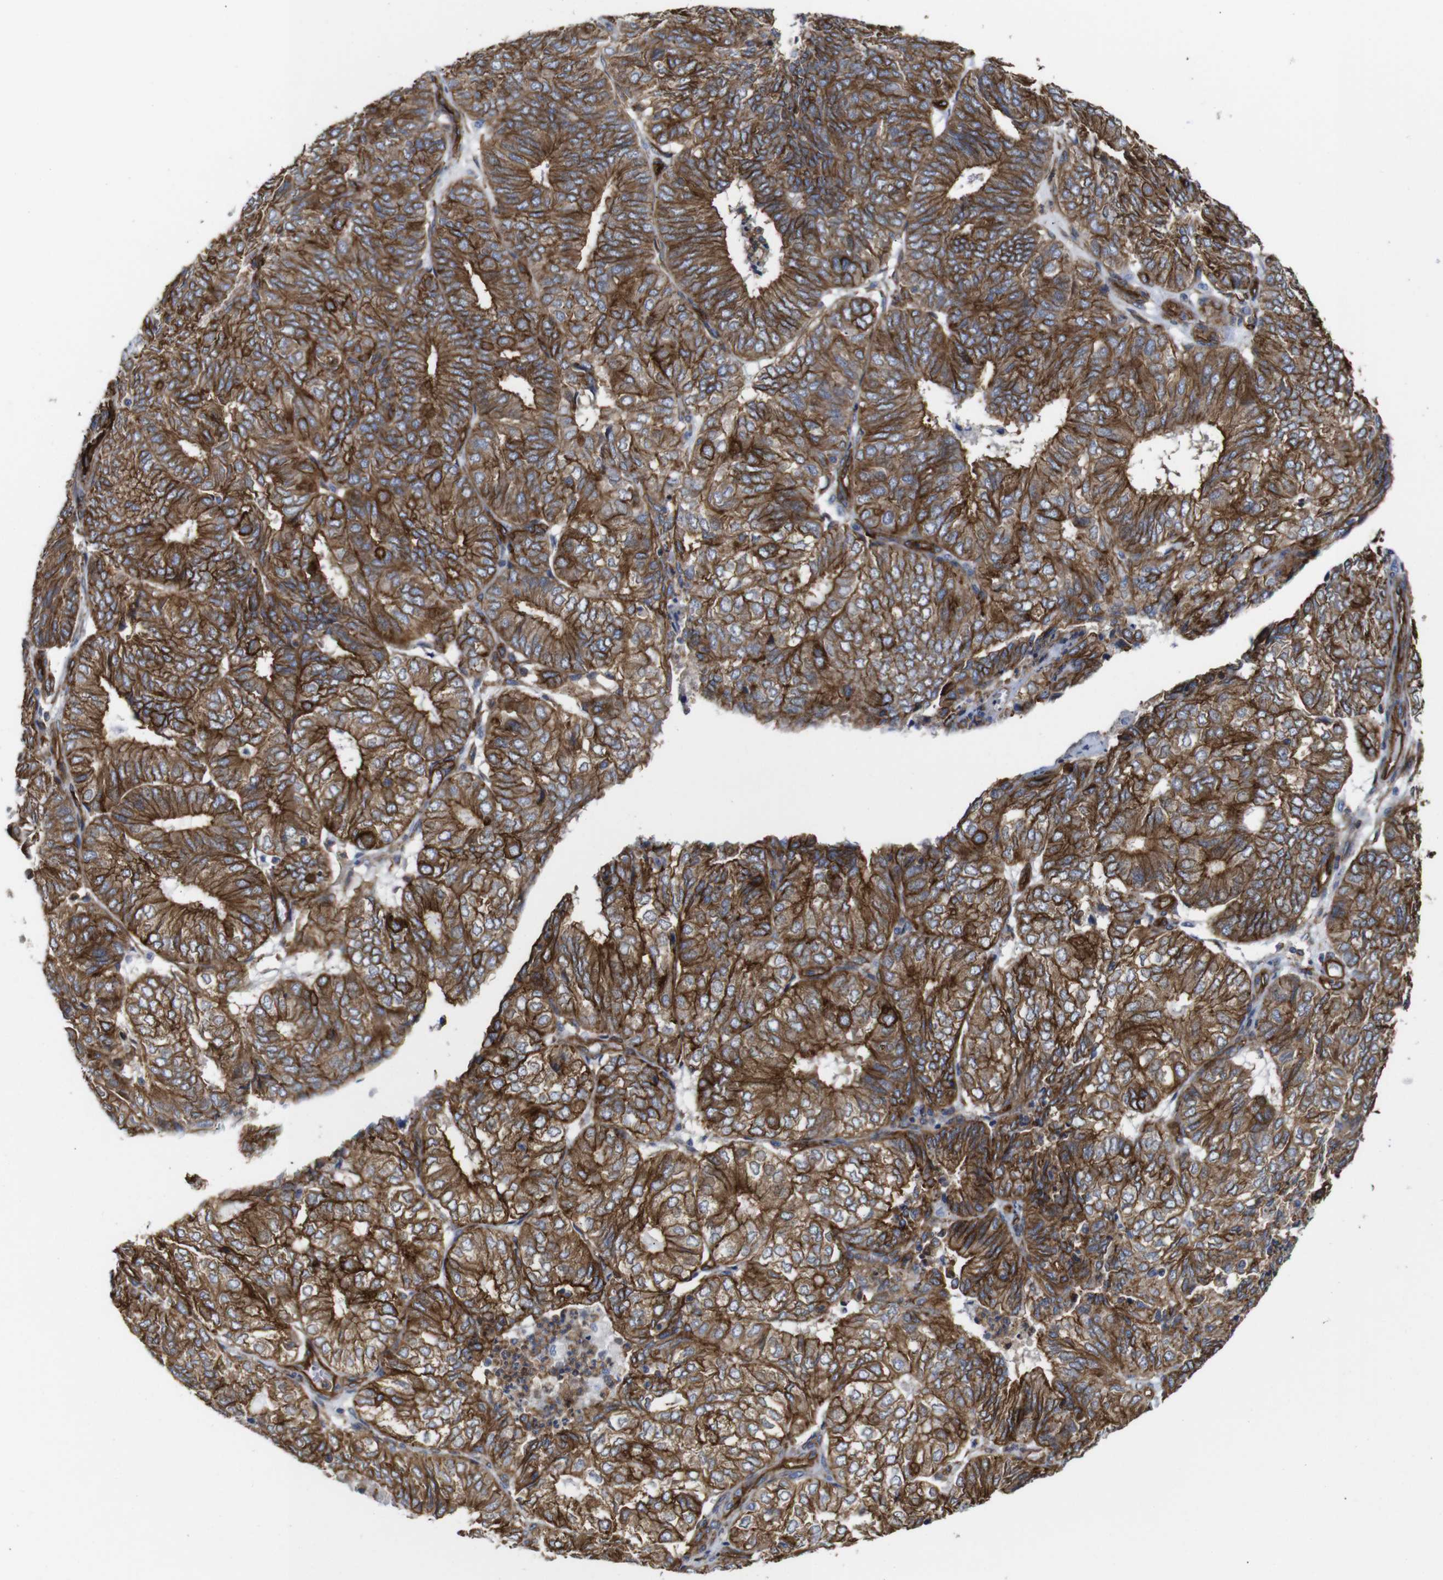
{"staining": {"intensity": "moderate", "quantity": ">75%", "location": "cytoplasmic/membranous"}, "tissue": "endometrial cancer", "cell_type": "Tumor cells", "image_type": "cancer", "snomed": [{"axis": "morphology", "description": "Adenocarcinoma, NOS"}, {"axis": "topography", "description": "Uterus"}], "caption": "There is medium levels of moderate cytoplasmic/membranous expression in tumor cells of adenocarcinoma (endometrial), as demonstrated by immunohistochemical staining (brown color).", "gene": "SPTBN1", "patient": {"sex": "female", "age": 60}}